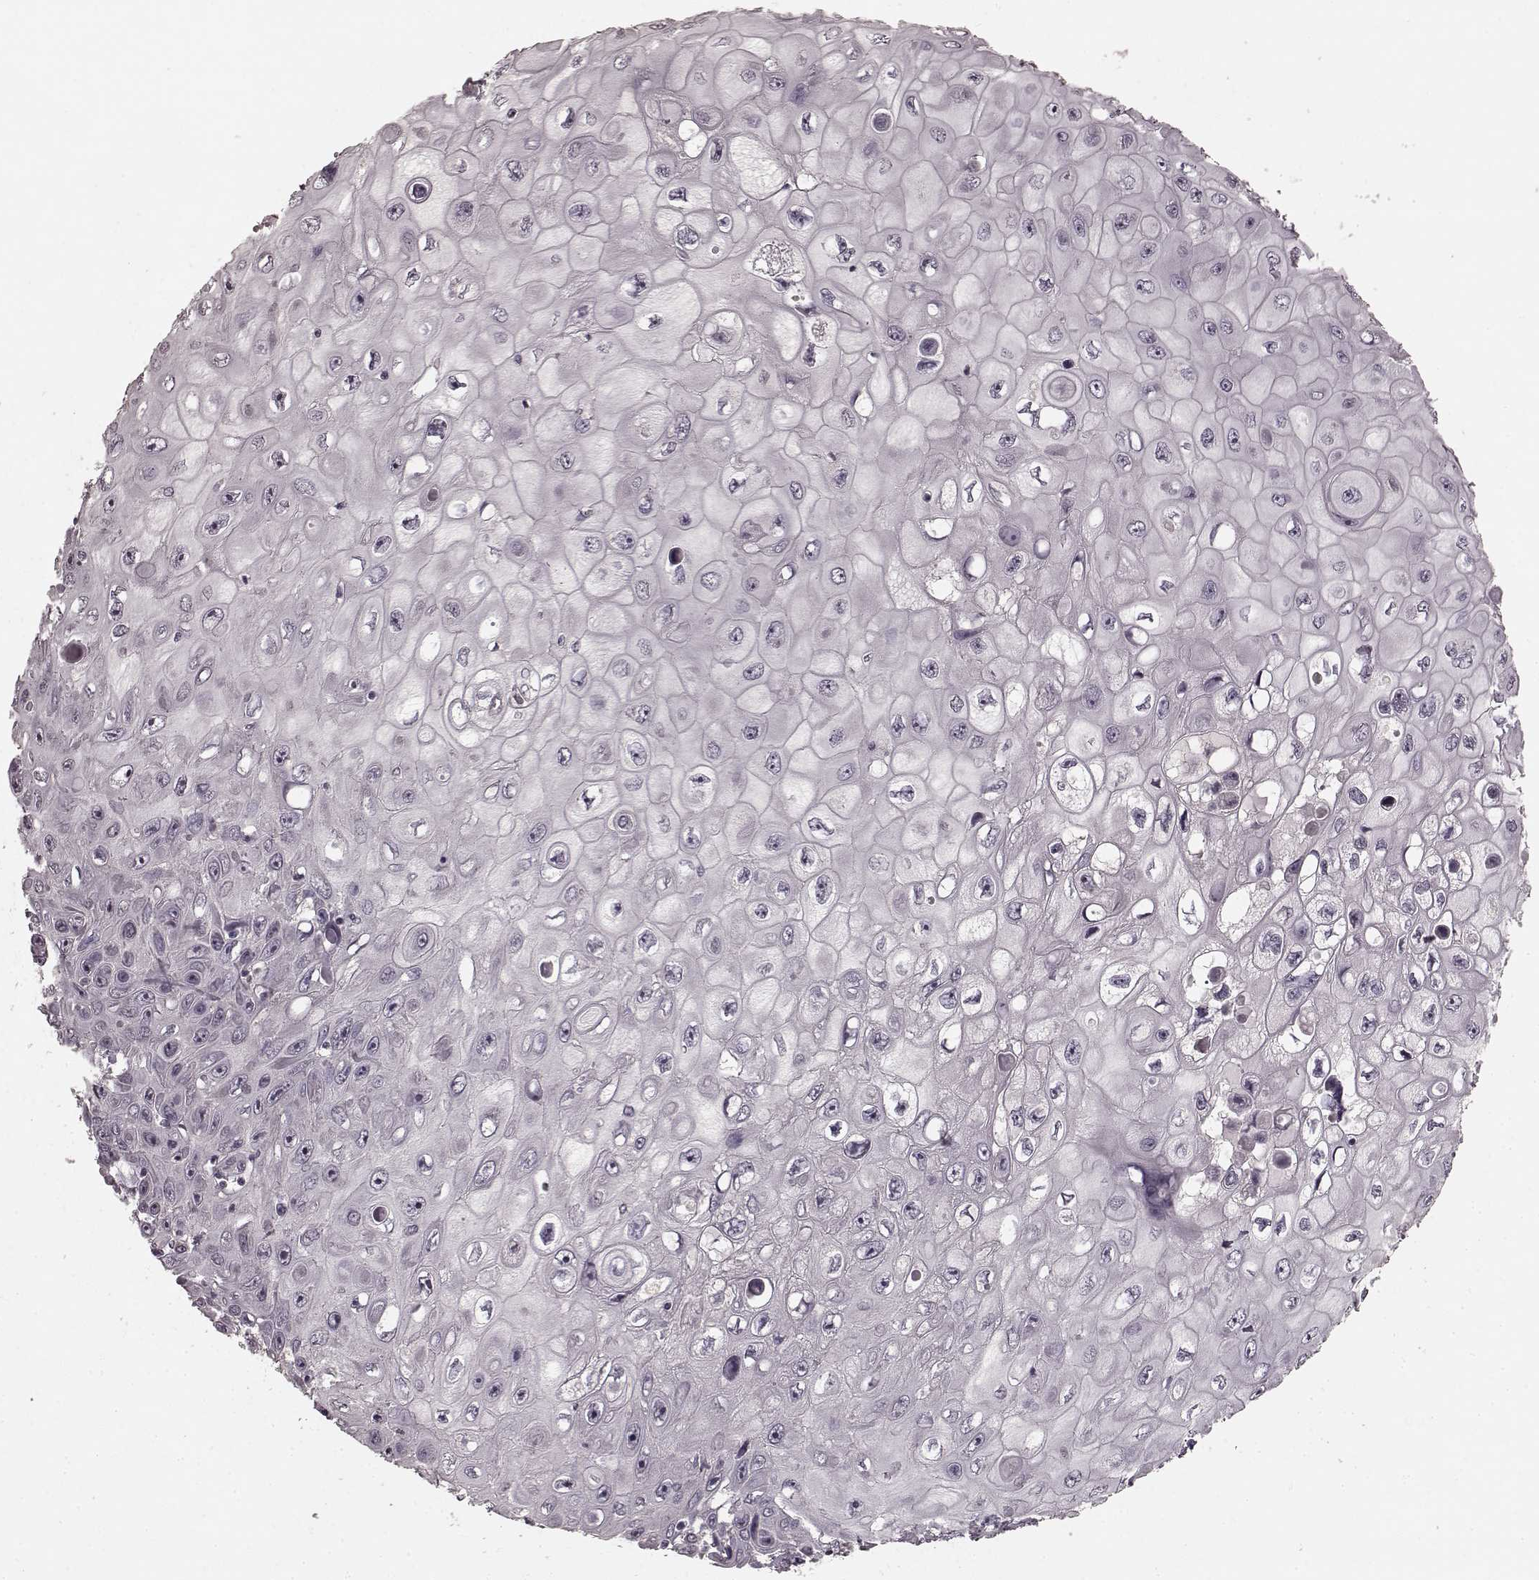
{"staining": {"intensity": "negative", "quantity": "none", "location": "none"}, "tissue": "skin cancer", "cell_type": "Tumor cells", "image_type": "cancer", "snomed": [{"axis": "morphology", "description": "Squamous cell carcinoma, NOS"}, {"axis": "topography", "description": "Skin"}], "caption": "The image shows no significant expression in tumor cells of skin cancer.", "gene": "PRKCE", "patient": {"sex": "male", "age": 82}}